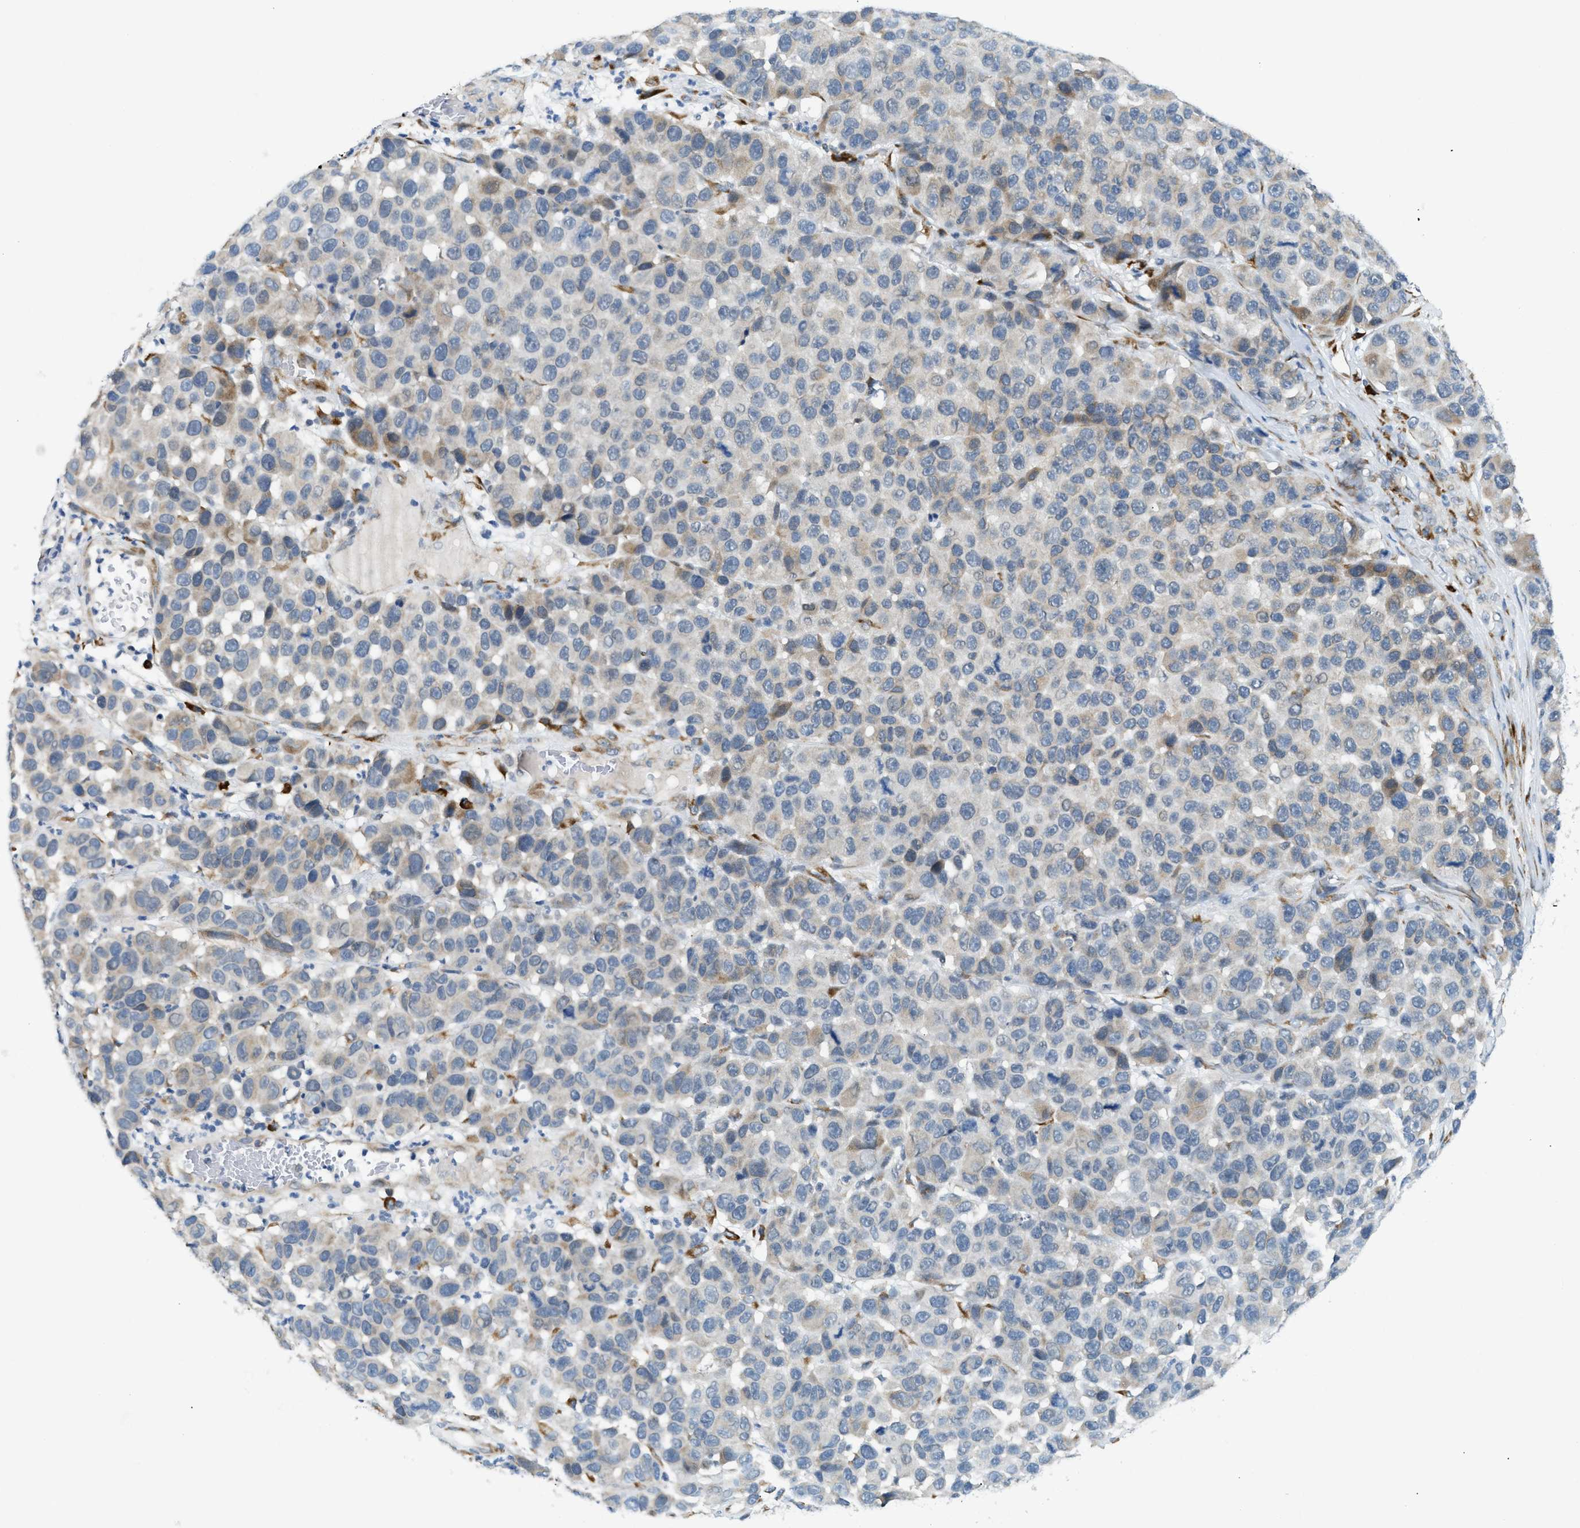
{"staining": {"intensity": "weak", "quantity": "25%-75%", "location": "cytoplasmic/membranous"}, "tissue": "melanoma", "cell_type": "Tumor cells", "image_type": "cancer", "snomed": [{"axis": "morphology", "description": "Malignant melanoma, NOS"}, {"axis": "topography", "description": "Skin"}], "caption": "Melanoma stained with a brown dye shows weak cytoplasmic/membranous positive positivity in approximately 25%-75% of tumor cells.", "gene": "KCNC2", "patient": {"sex": "male", "age": 53}}